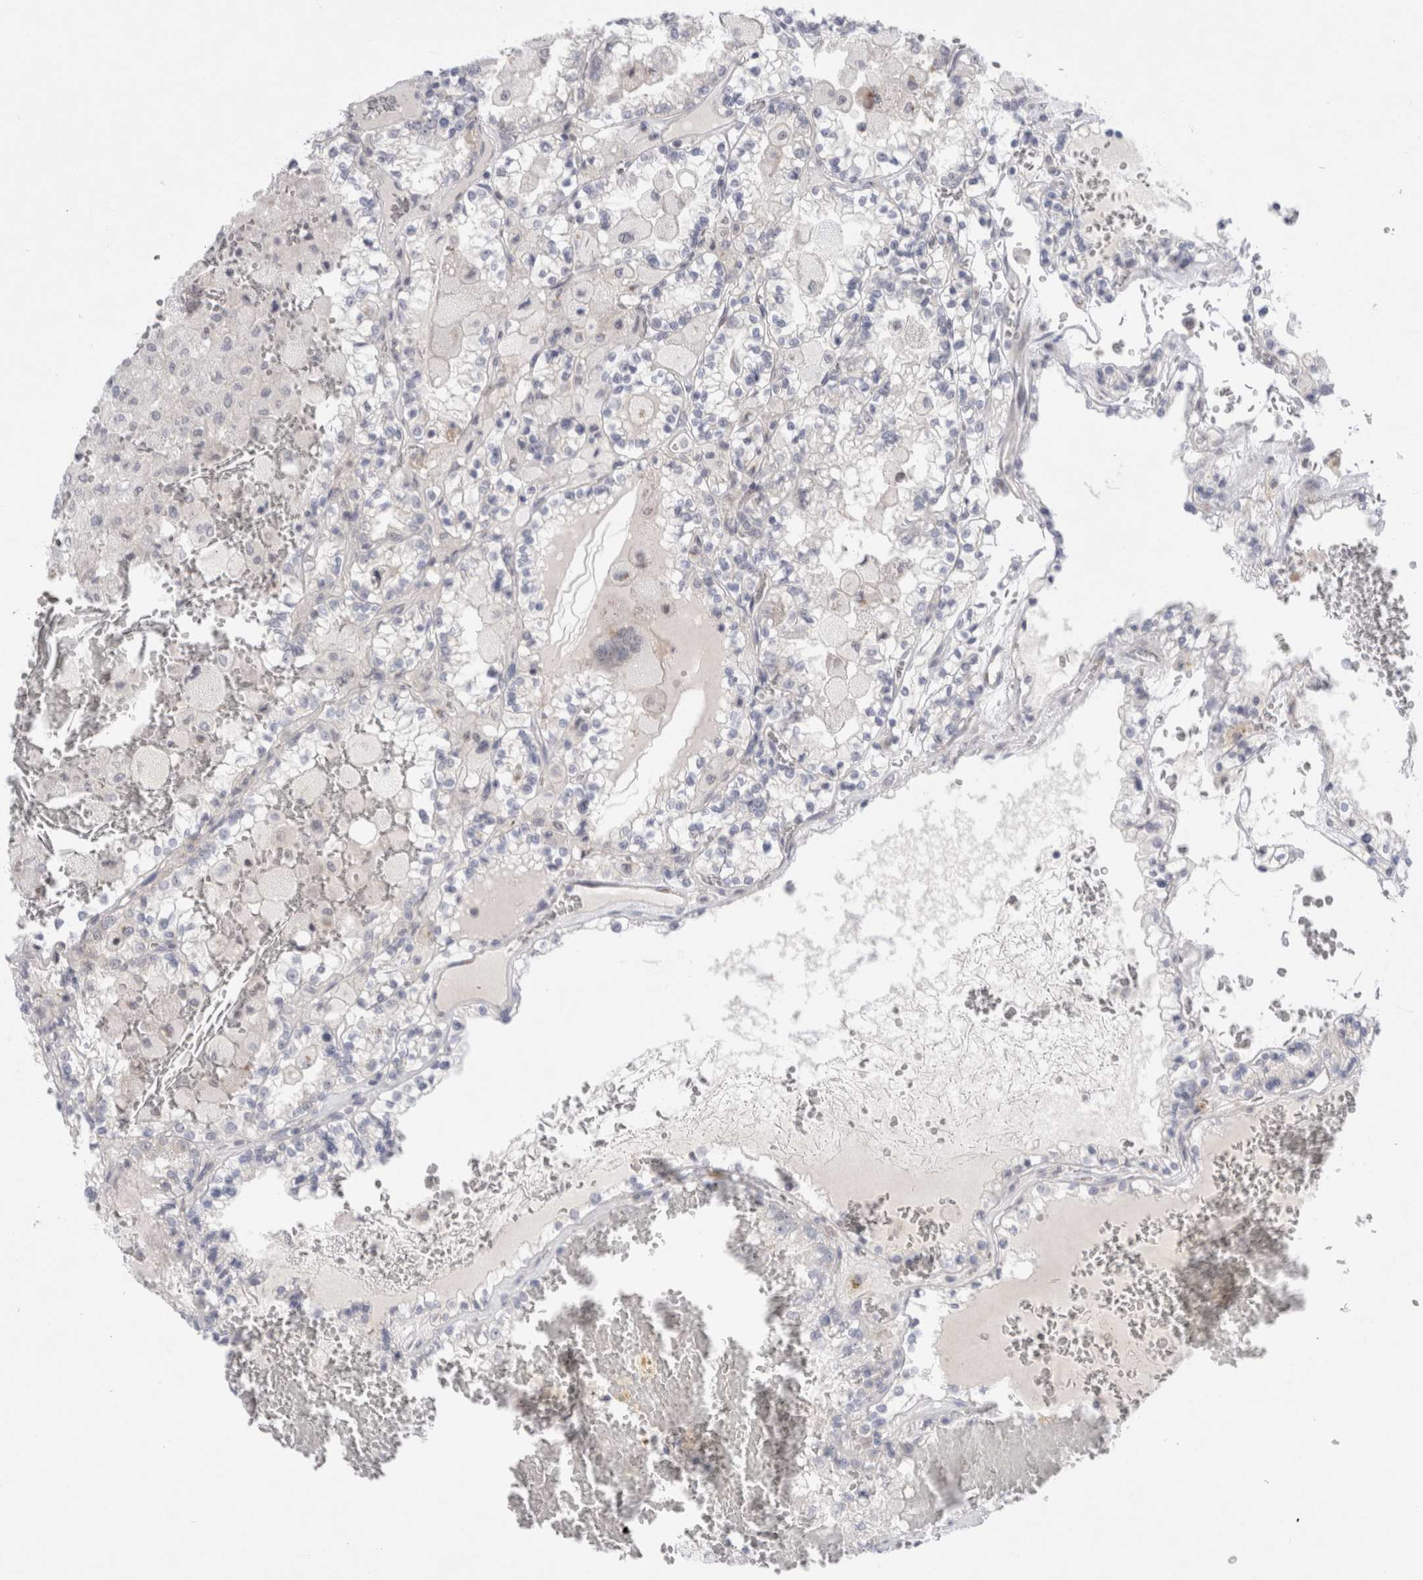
{"staining": {"intensity": "negative", "quantity": "none", "location": "none"}, "tissue": "renal cancer", "cell_type": "Tumor cells", "image_type": "cancer", "snomed": [{"axis": "morphology", "description": "Adenocarcinoma, NOS"}, {"axis": "topography", "description": "Kidney"}], "caption": "Renal cancer (adenocarcinoma) was stained to show a protein in brown. There is no significant positivity in tumor cells.", "gene": "CERS5", "patient": {"sex": "female", "age": 56}}